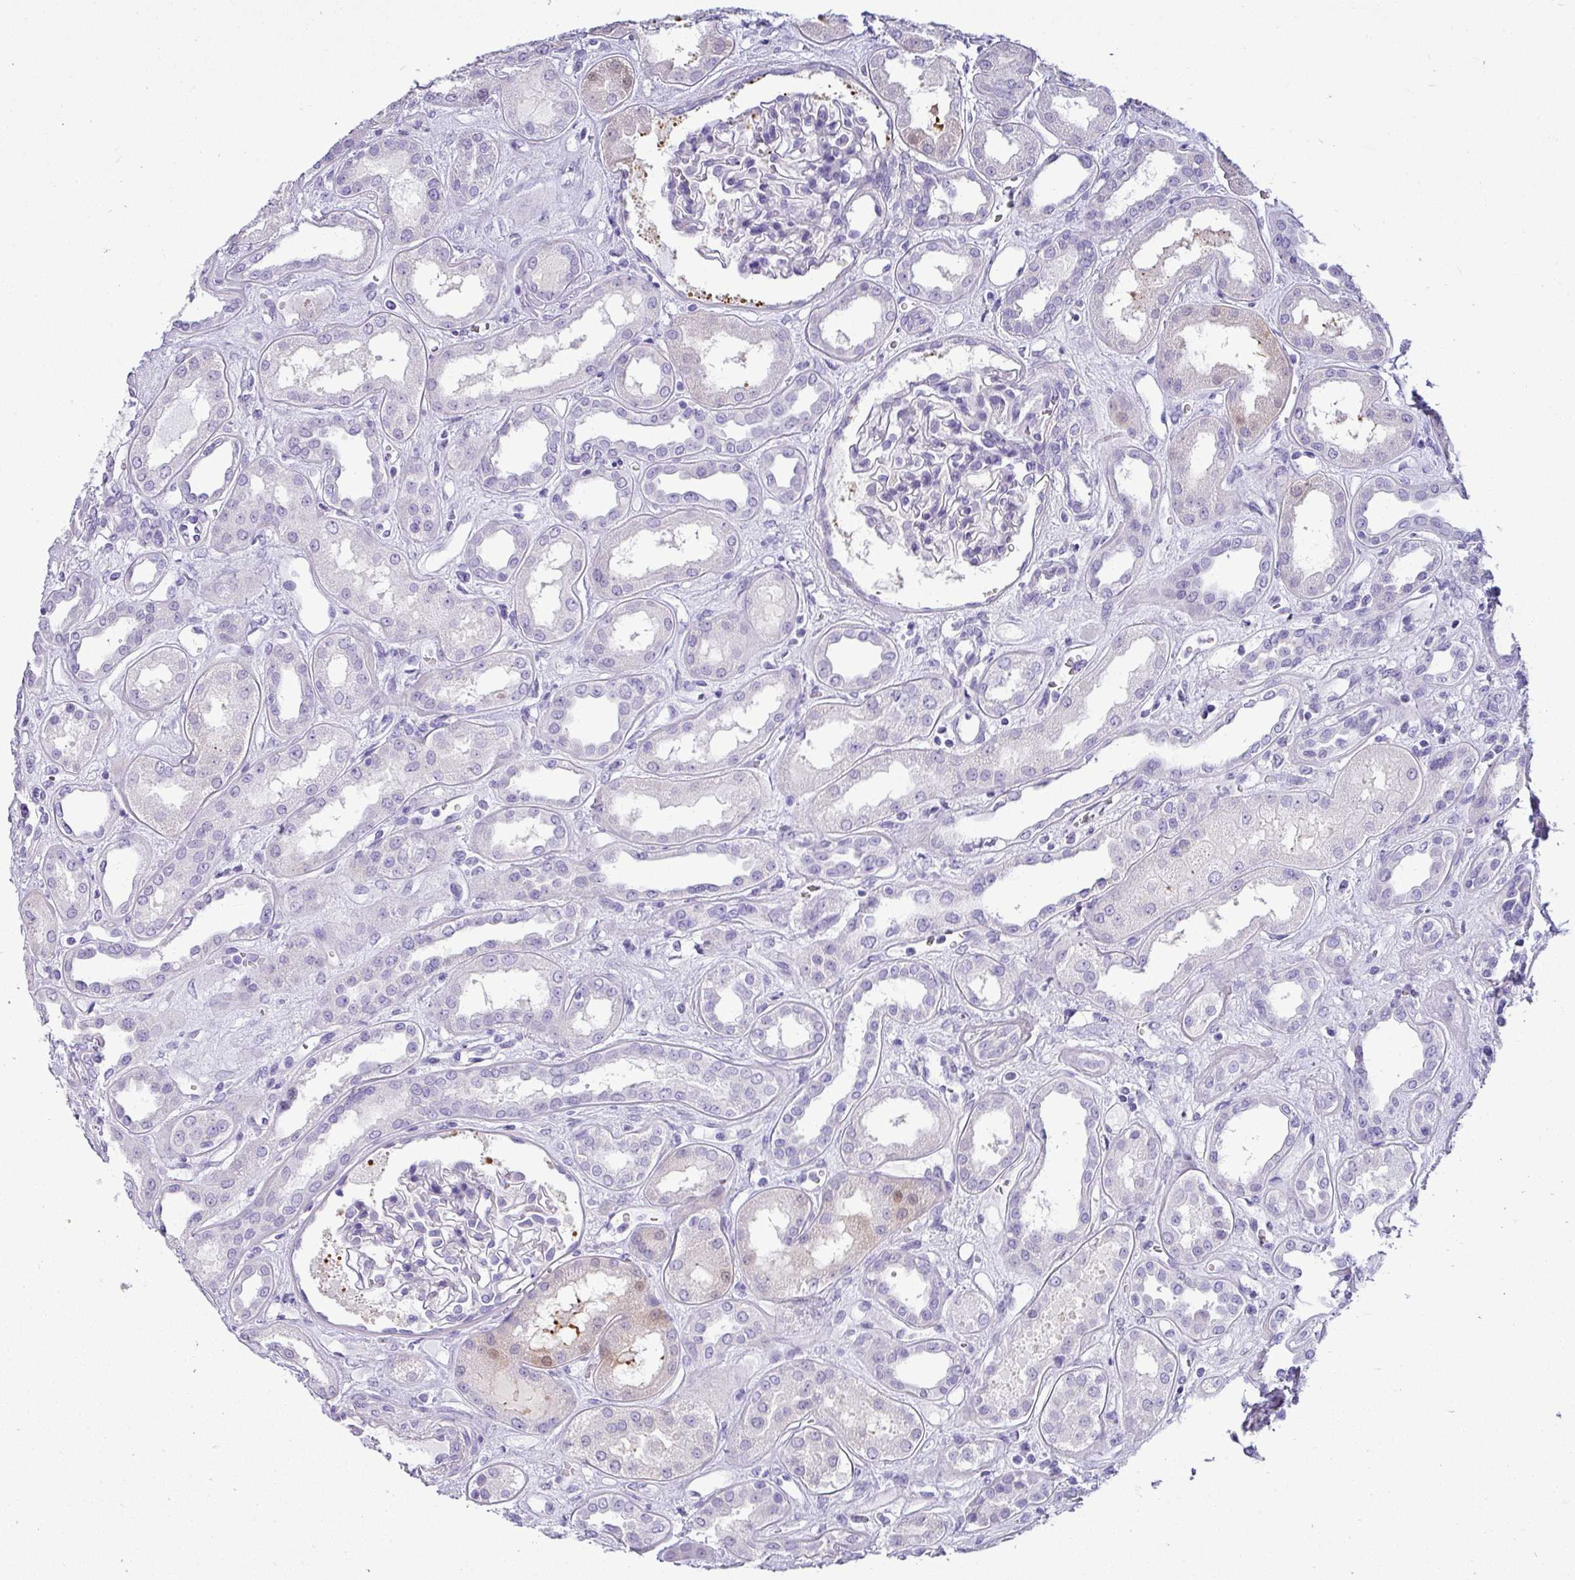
{"staining": {"intensity": "negative", "quantity": "none", "location": "none"}, "tissue": "kidney", "cell_type": "Cells in glomeruli", "image_type": "normal", "snomed": [{"axis": "morphology", "description": "Normal tissue, NOS"}, {"axis": "topography", "description": "Kidney"}], "caption": "Human kidney stained for a protein using immunohistochemistry (IHC) displays no staining in cells in glomeruli.", "gene": "VCX2", "patient": {"sex": "male", "age": 59}}